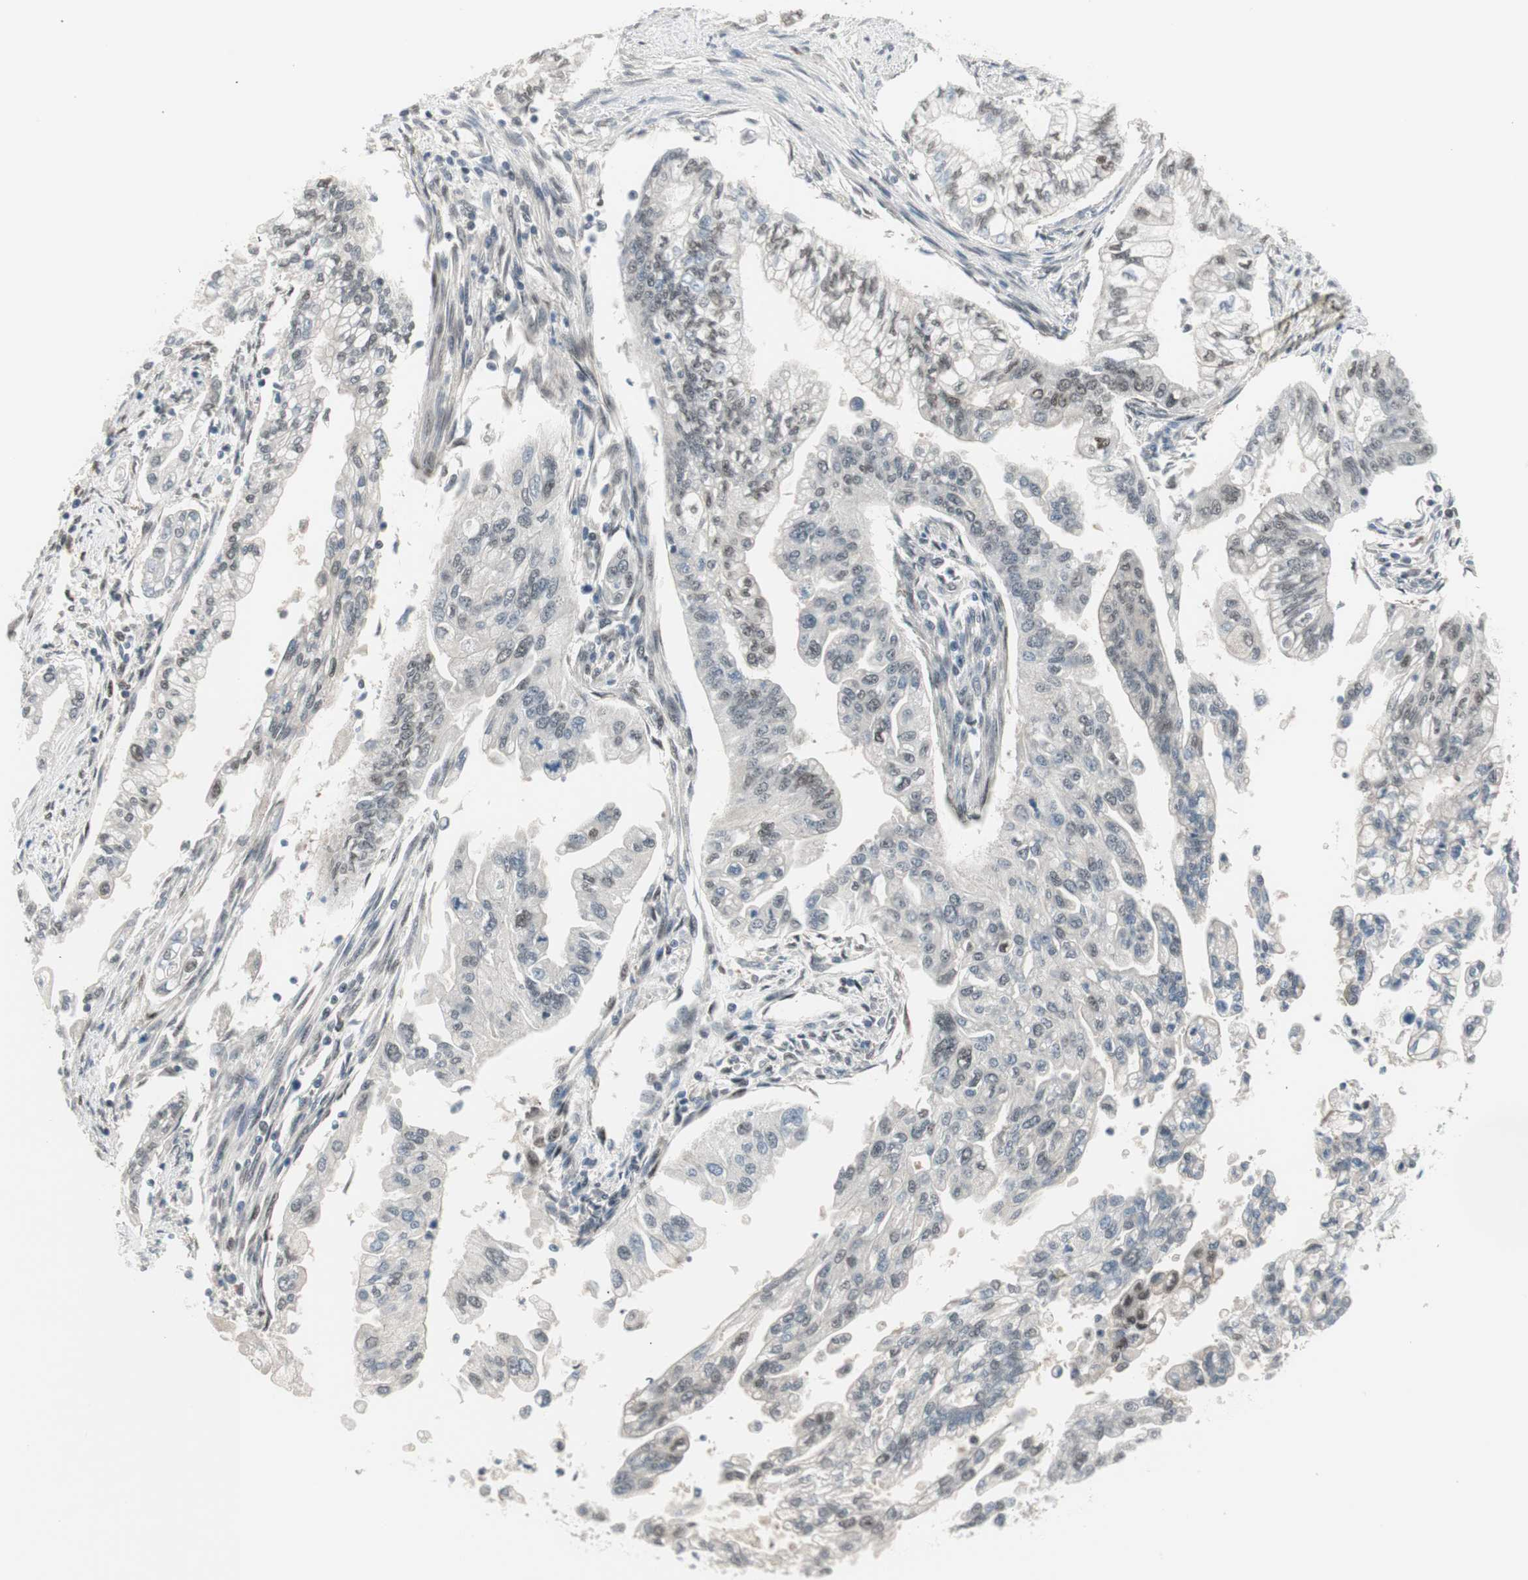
{"staining": {"intensity": "weak", "quantity": "<25%", "location": "nuclear"}, "tissue": "pancreatic cancer", "cell_type": "Tumor cells", "image_type": "cancer", "snomed": [{"axis": "morphology", "description": "Normal tissue, NOS"}, {"axis": "topography", "description": "Pancreas"}], "caption": "This micrograph is of pancreatic cancer stained with immunohistochemistry (IHC) to label a protein in brown with the nuclei are counter-stained blue. There is no expression in tumor cells. The staining is performed using DAB (3,3'-diaminobenzidine) brown chromogen with nuclei counter-stained in using hematoxylin.", "gene": "LONP2", "patient": {"sex": "male", "age": 42}}